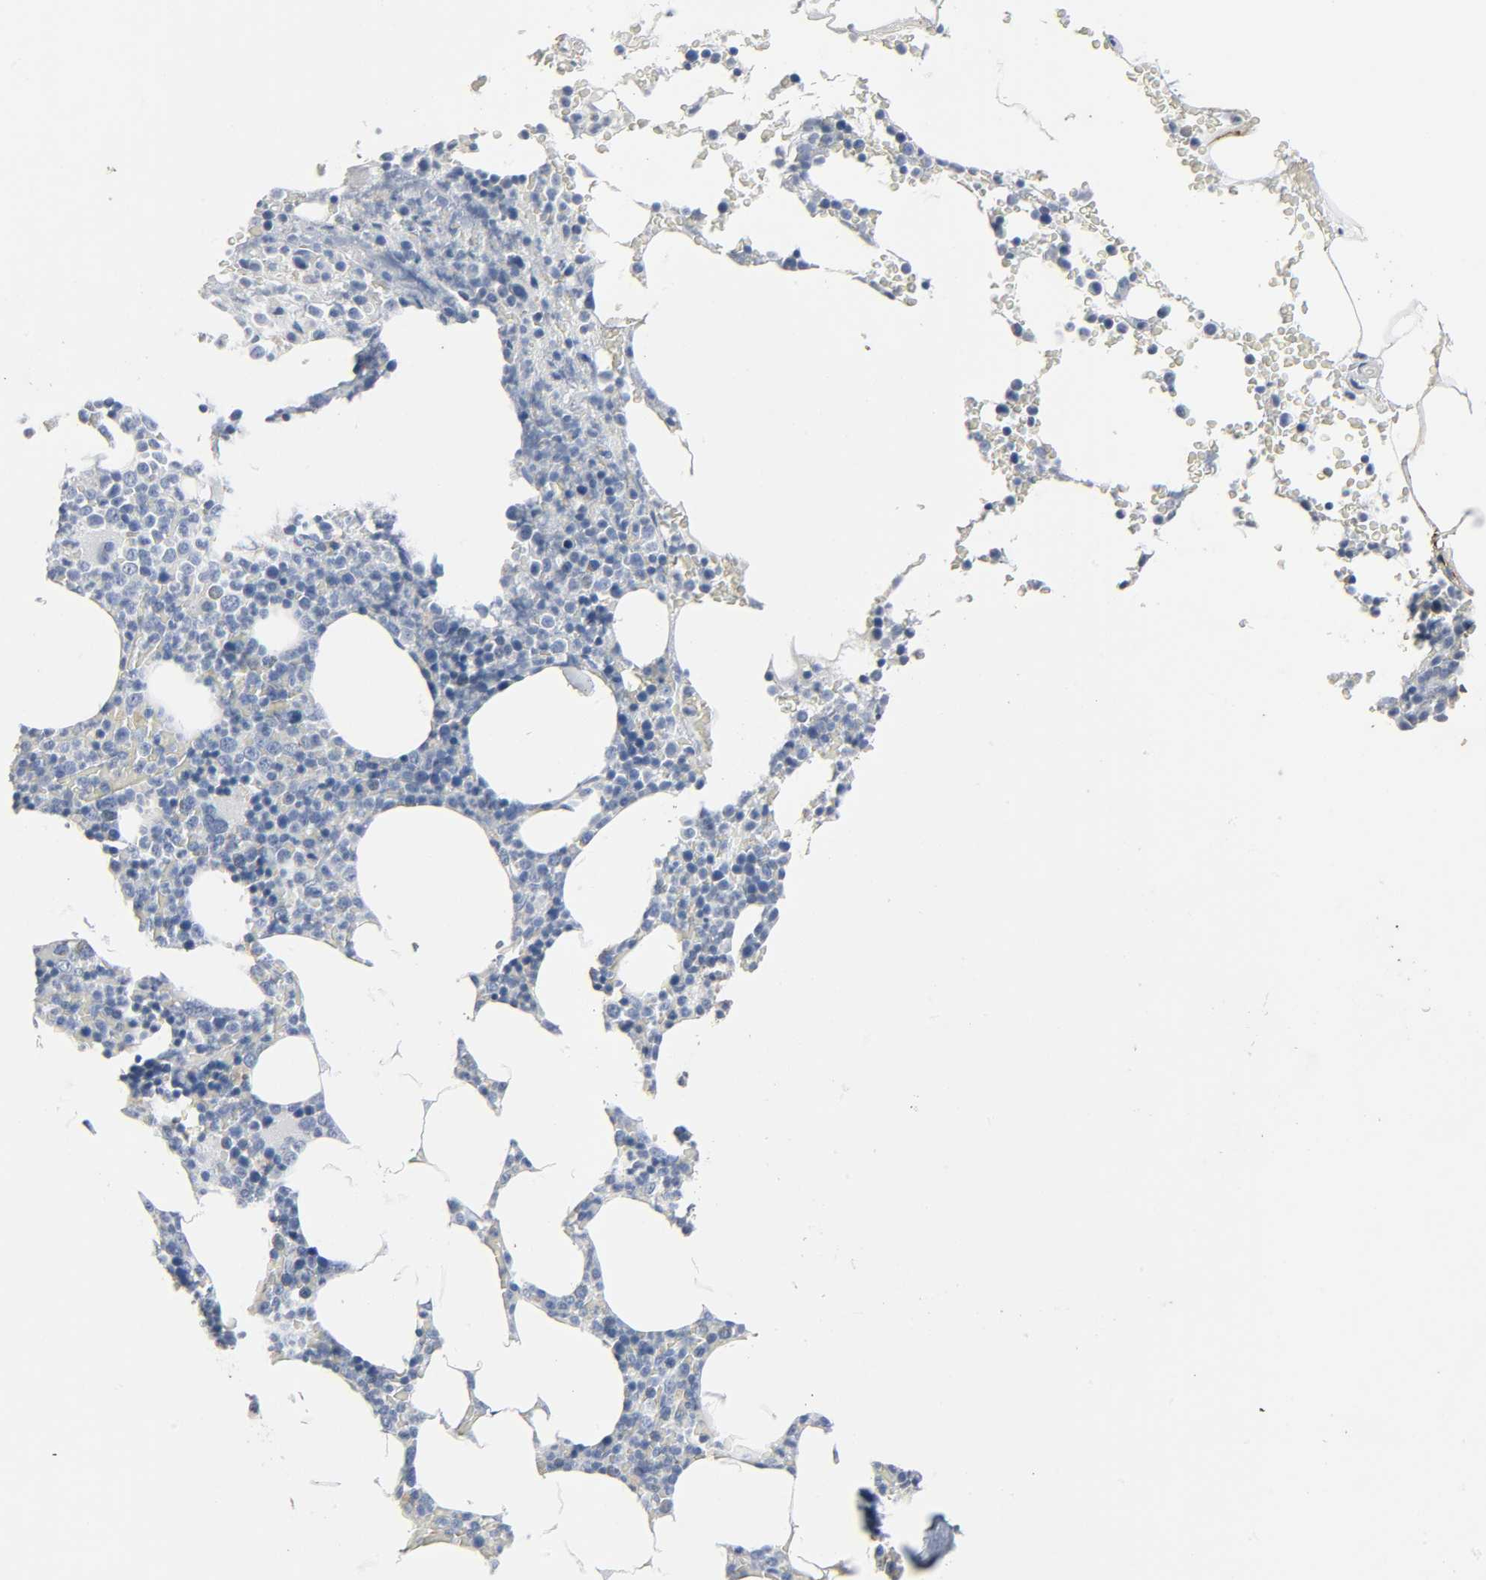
{"staining": {"intensity": "negative", "quantity": "none", "location": "none"}, "tissue": "bone marrow", "cell_type": "Hematopoietic cells", "image_type": "normal", "snomed": [{"axis": "morphology", "description": "Normal tissue, NOS"}, {"axis": "topography", "description": "Bone marrow"}], "caption": "Immunohistochemistry image of unremarkable bone marrow: bone marrow stained with DAB reveals no significant protein expression in hematopoietic cells. Brightfield microscopy of immunohistochemistry (IHC) stained with DAB (brown) and hematoxylin (blue), captured at high magnification.", "gene": "FBLN5", "patient": {"sex": "female", "age": 66}}